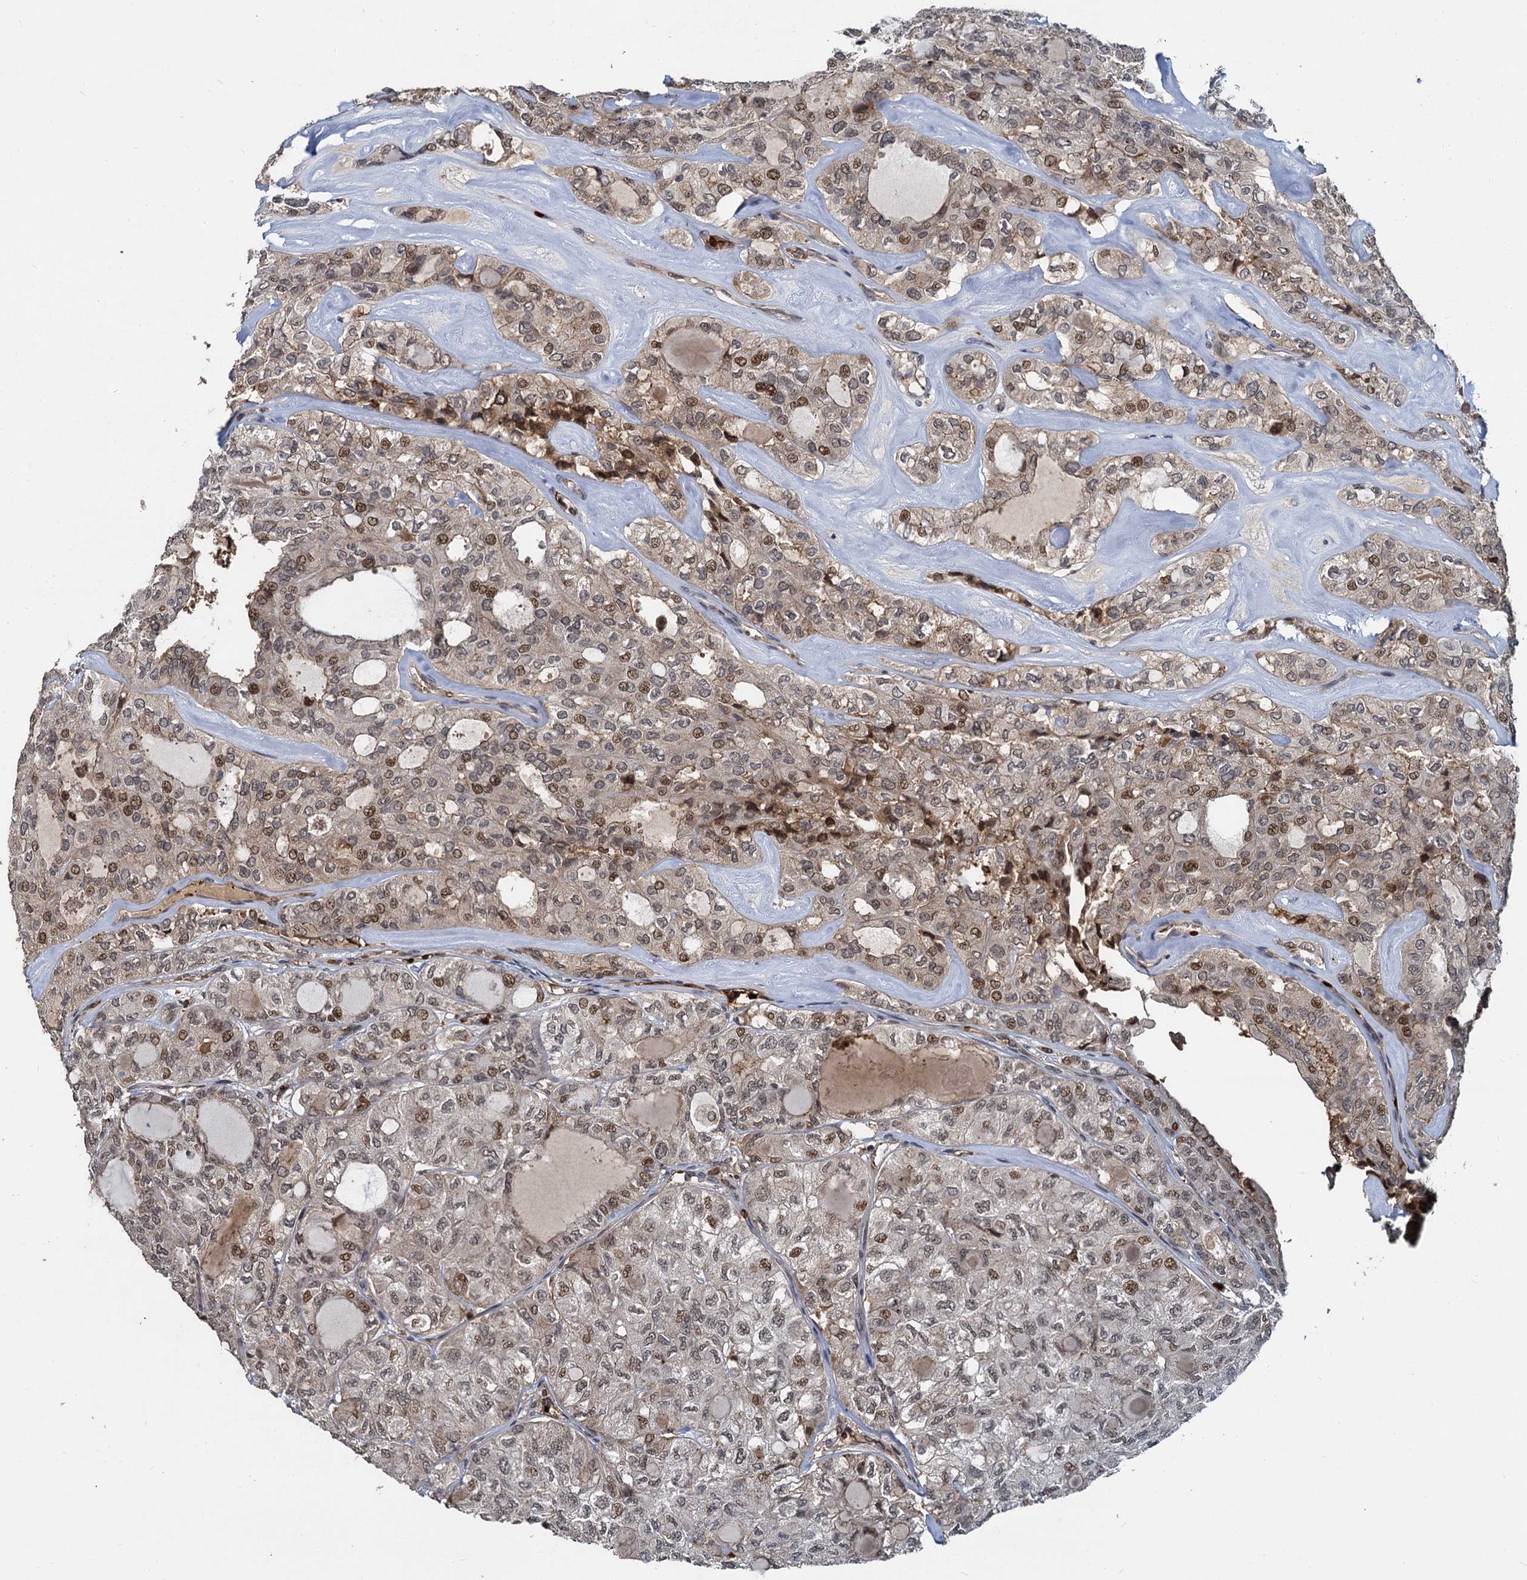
{"staining": {"intensity": "moderate", "quantity": "25%-75%", "location": "nuclear"}, "tissue": "thyroid cancer", "cell_type": "Tumor cells", "image_type": "cancer", "snomed": [{"axis": "morphology", "description": "Follicular adenoma carcinoma, NOS"}, {"axis": "topography", "description": "Thyroid gland"}], "caption": "Immunohistochemistry (IHC) micrograph of neoplastic tissue: thyroid follicular adenoma carcinoma stained using immunohistochemistry reveals medium levels of moderate protein expression localized specifically in the nuclear of tumor cells, appearing as a nuclear brown color.", "gene": "FANCI", "patient": {"sex": "male", "age": 75}}